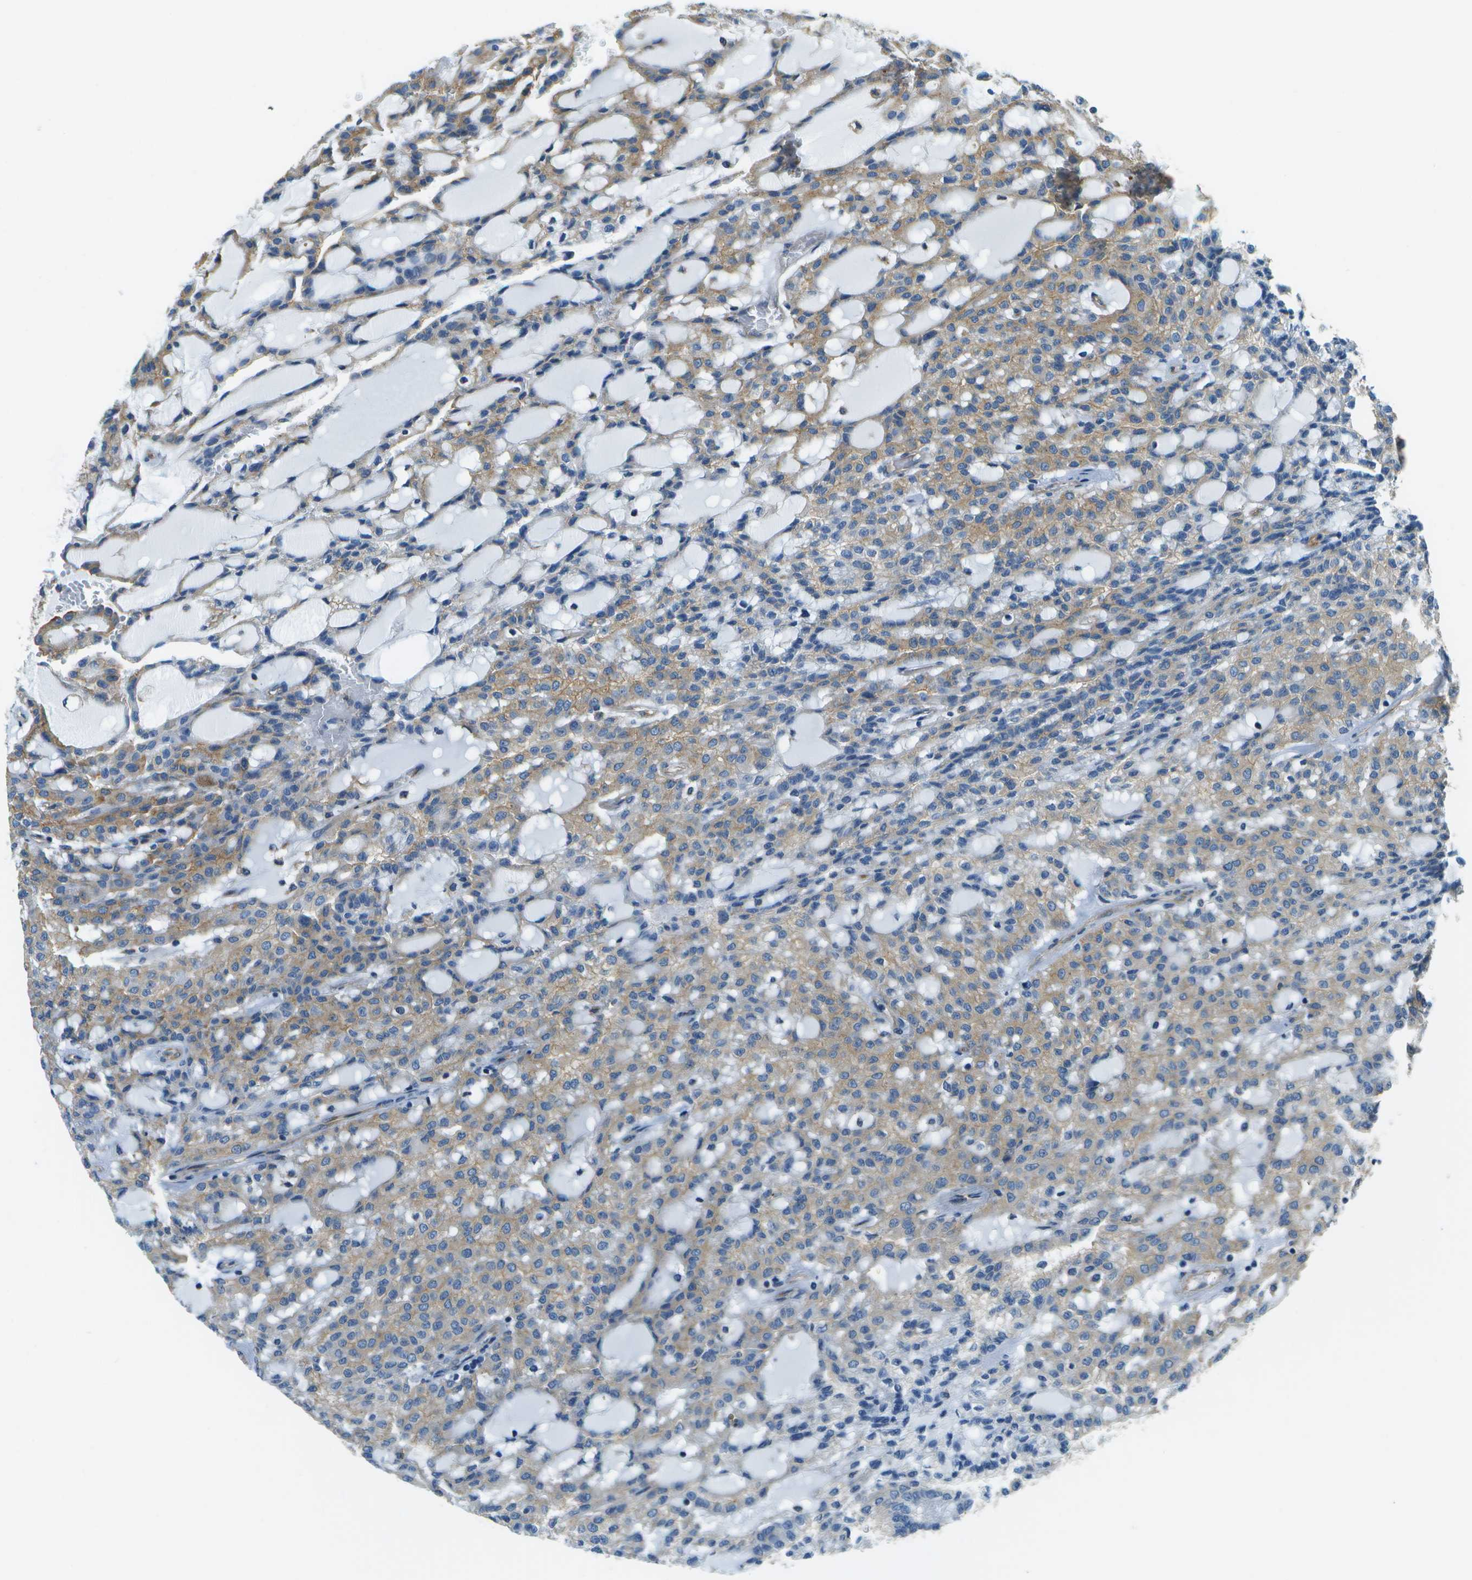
{"staining": {"intensity": "weak", "quantity": "25%-75%", "location": "cytoplasmic/membranous"}, "tissue": "renal cancer", "cell_type": "Tumor cells", "image_type": "cancer", "snomed": [{"axis": "morphology", "description": "Adenocarcinoma, NOS"}, {"axis": "topography", "description": "Kidney"}], "caption": "A brown stain labels weak cytoplasmic/membranous staining of a protein in human renal adenocarcinoma tumor cells.", "gene": "CLTC", "patient": {"sex": "male", "age": 63}}